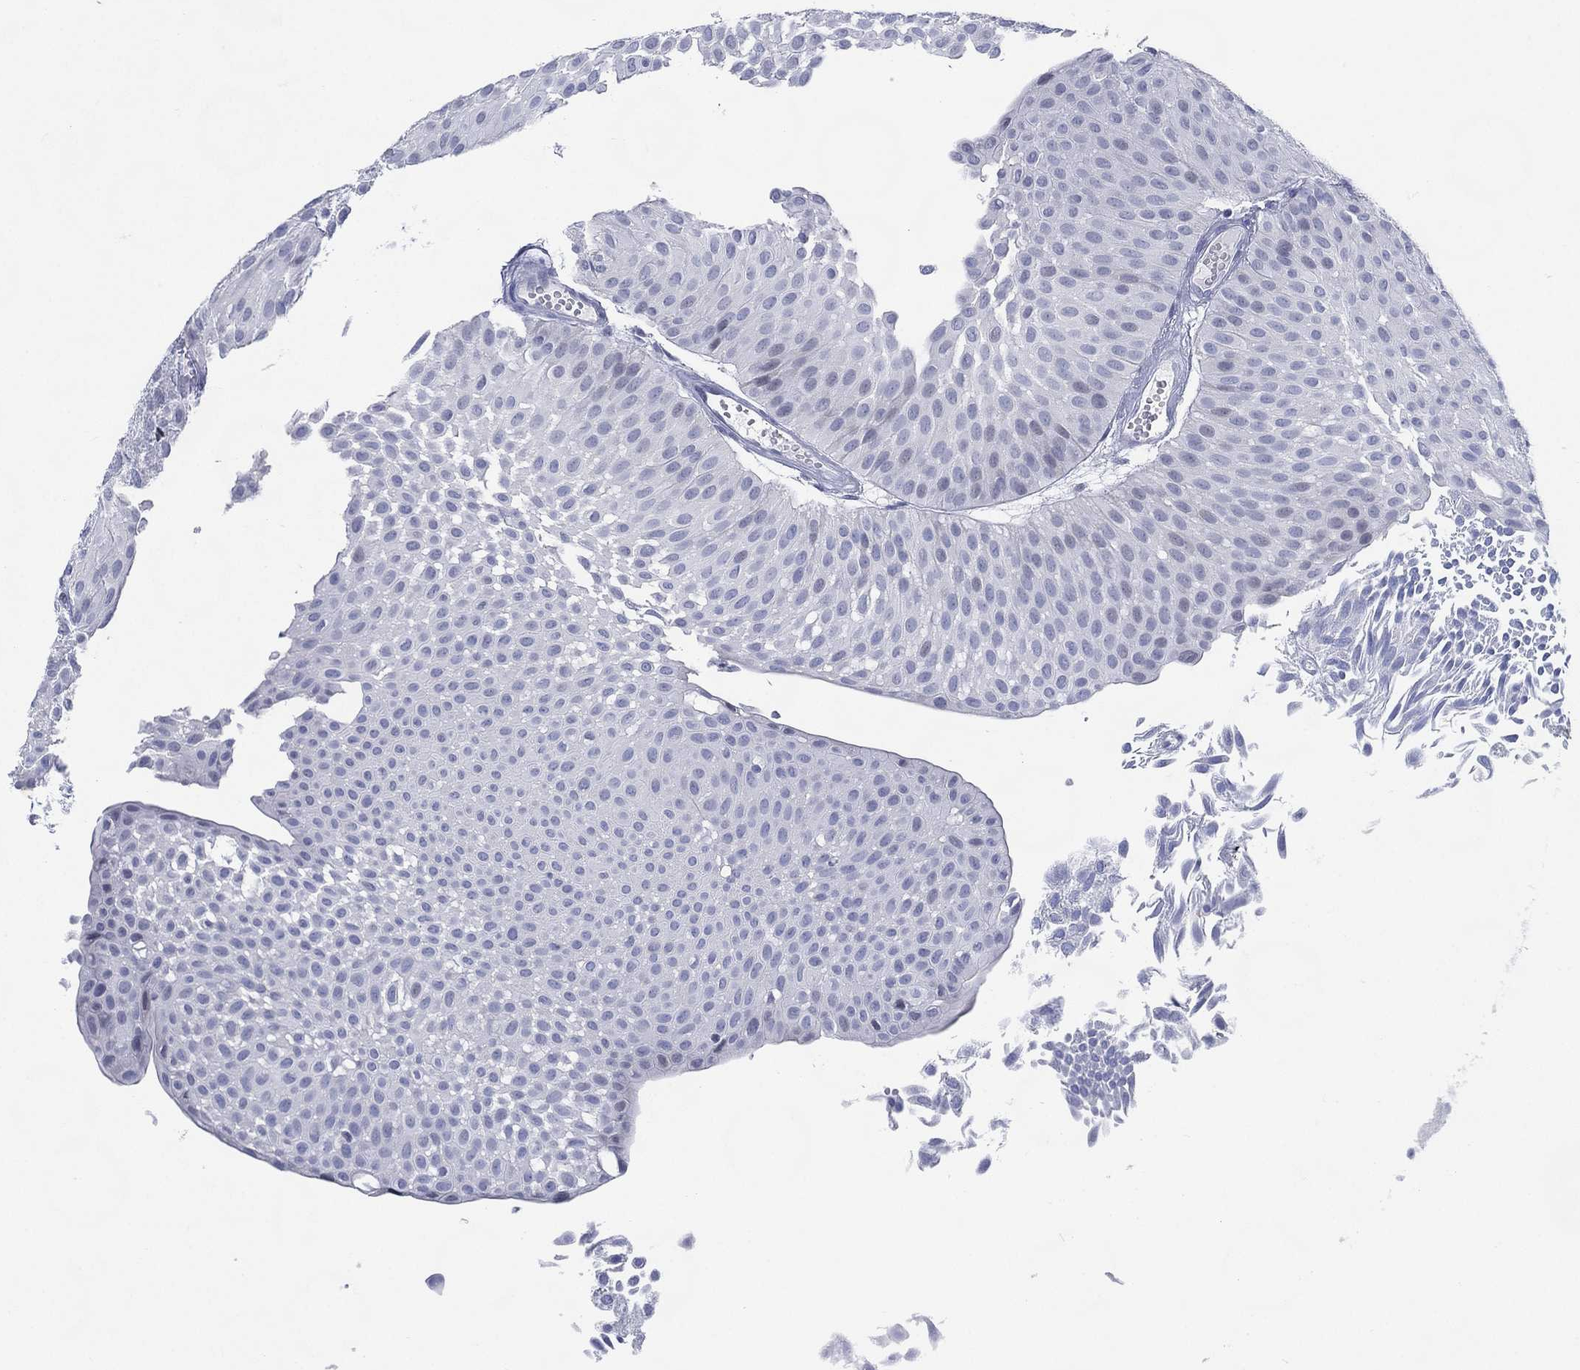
{"staining": {"intensity": "negative", "quantity": "none", "location": "none"}, "tissue": "urothelial cancer", "cell_type": "Tumor cells", "image_type": "cancer", "snomed": [{"axis": "morphology", "description": "Urothelial carcinoma, Low grade"}, {"axis": "topography", "description": "Urinary bladder"}], "caption": "Urothelial cancer was stained to show a protein in brown. There is no significant positivity in tumor cells.", "gene": "TMEM247", "patient": {"sex": "male", "age": 64}}